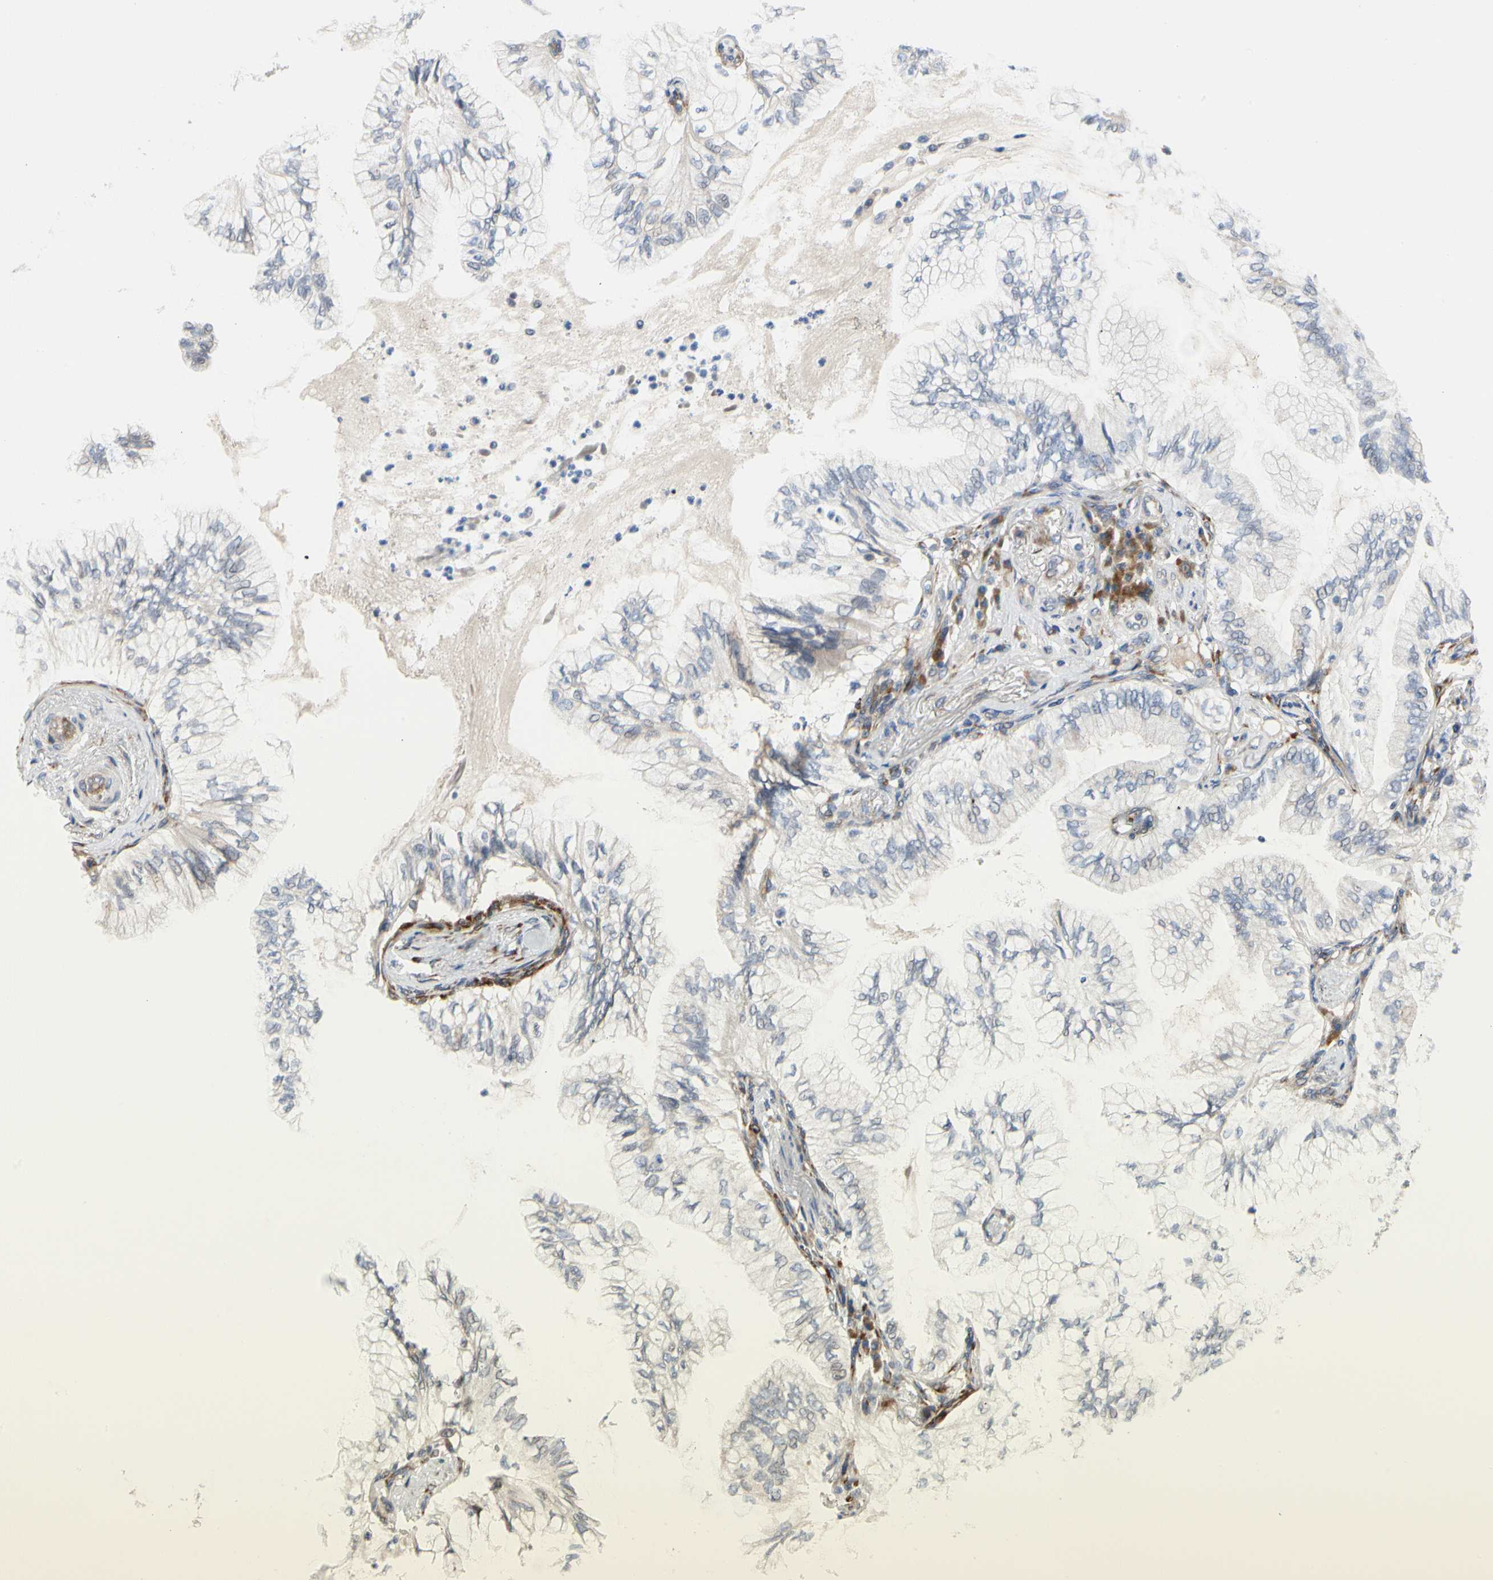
{"staining": {"intensity": "weak", "quantity": "<25%", "location": "cytoplasmic/membranous"}, "tissue": "lung cancer", "cell_type": "Tumor cells", "image_type": "cancer", "snomed": [{"axis": "morphology", "description": "Normal tissue, NOS"}, {"axis": "morphology", "description": "Adenocarcinoma, NOS"}, {"axis": "topography", "description": "Bronchus"}, {"axis": "topography", "description": "Lung"}], "caption": "This is an IHC micrograph of lung adenocarcinoma. There is no expression in tumor cells.", "gene": "ZNF236", "patient": {"sex": "female", "age": 70}}